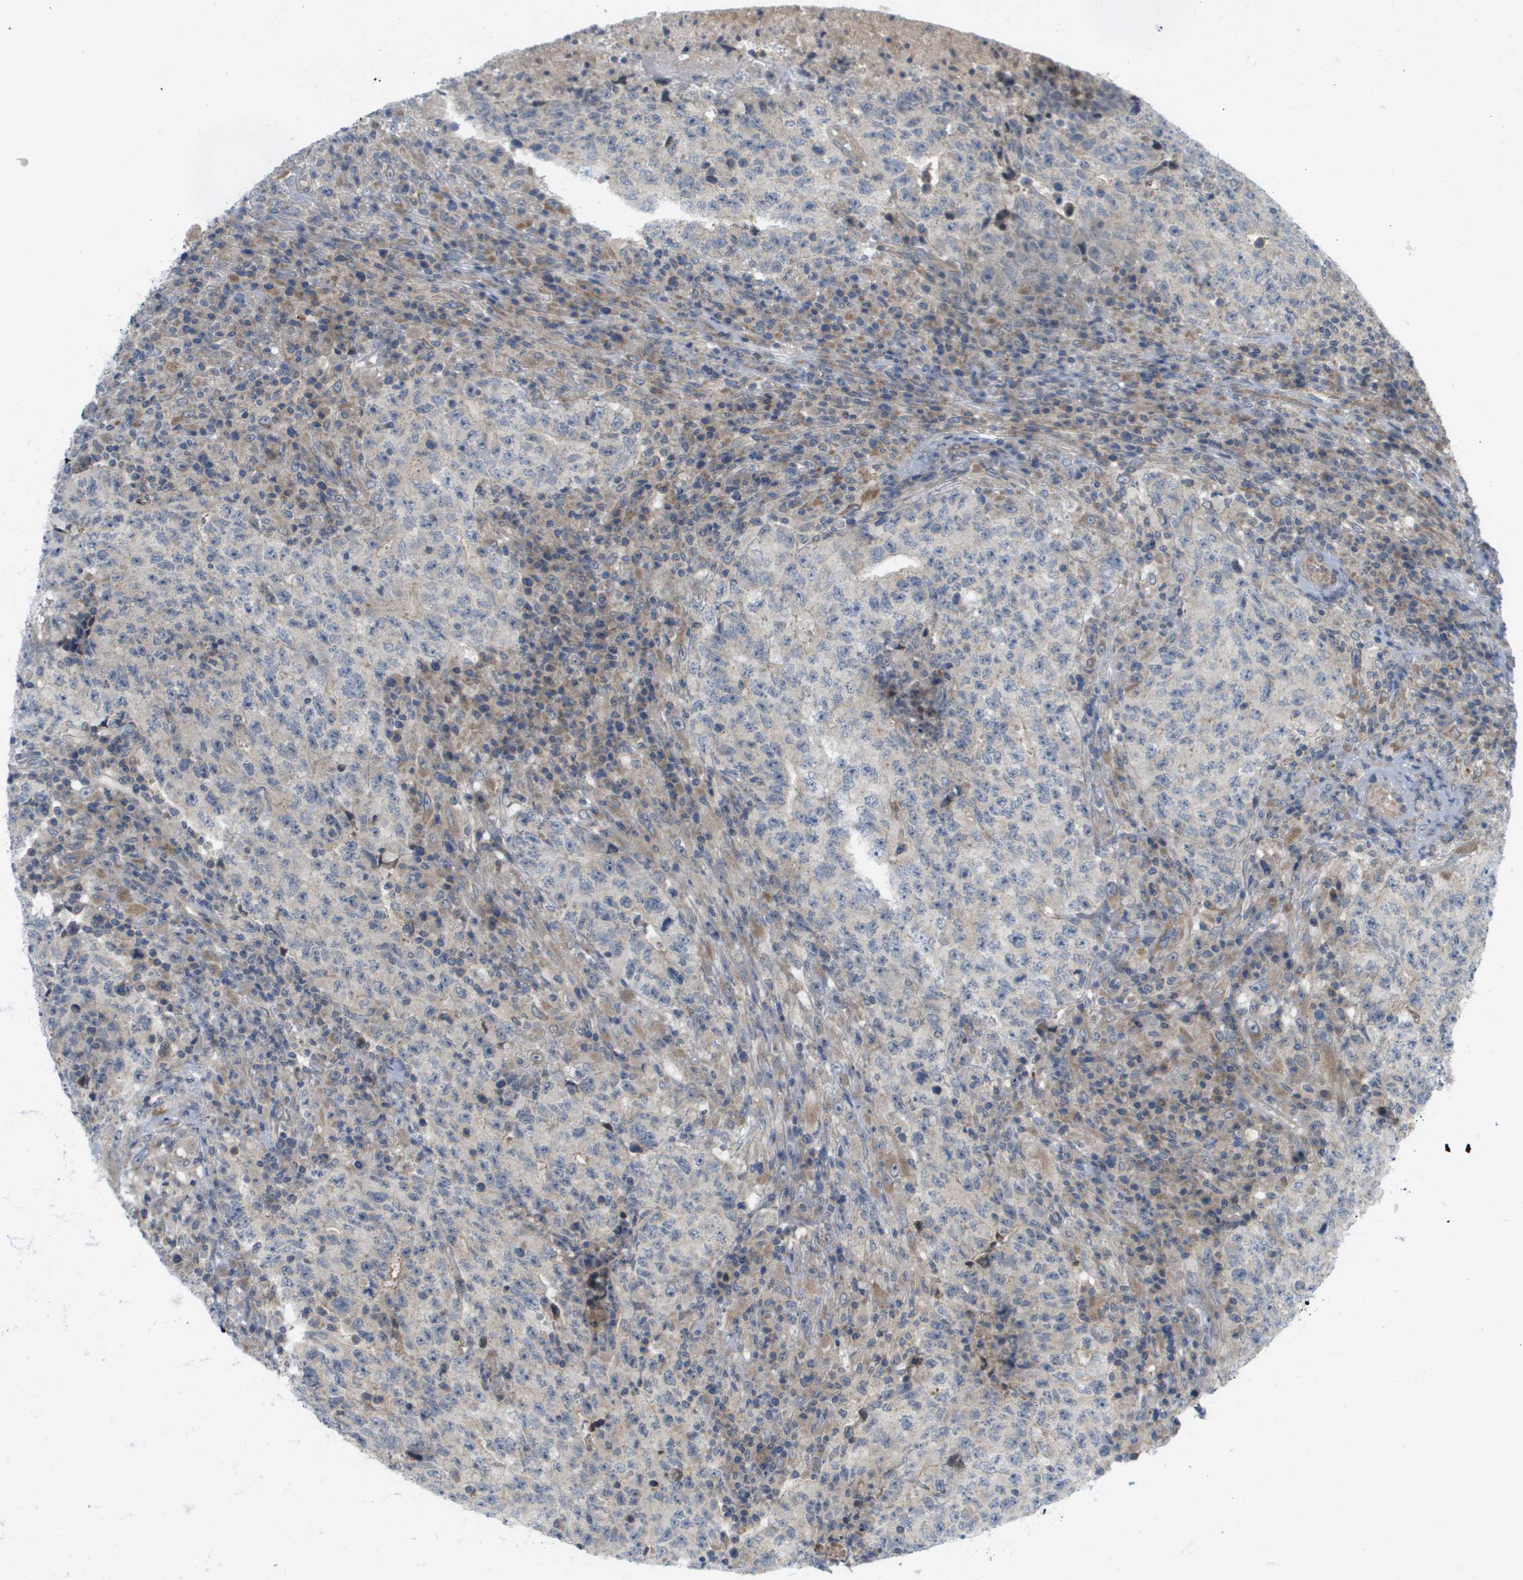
{"staining": {"intensity": "negative", "quantity": "none", "location": "none"}, "tissue": "testis cancer", "cell_type": "Tumor cells", "image_type": "cancer", "snomed": [{"axis": "morphology", "description": "Necrosis, NOS"}, {"axis": "morphology", "description": "Carcinoma, Embryonal, NOS"}, {"axis": "topography", "description": "Testis"}], "caption": "This is an immunohistochemistry photomicrograph of embryonal carcinoma (testis). There is no positivity in tumor cells.", "gene": "PROC", "patient": {"sex": "male", "age": 19}}